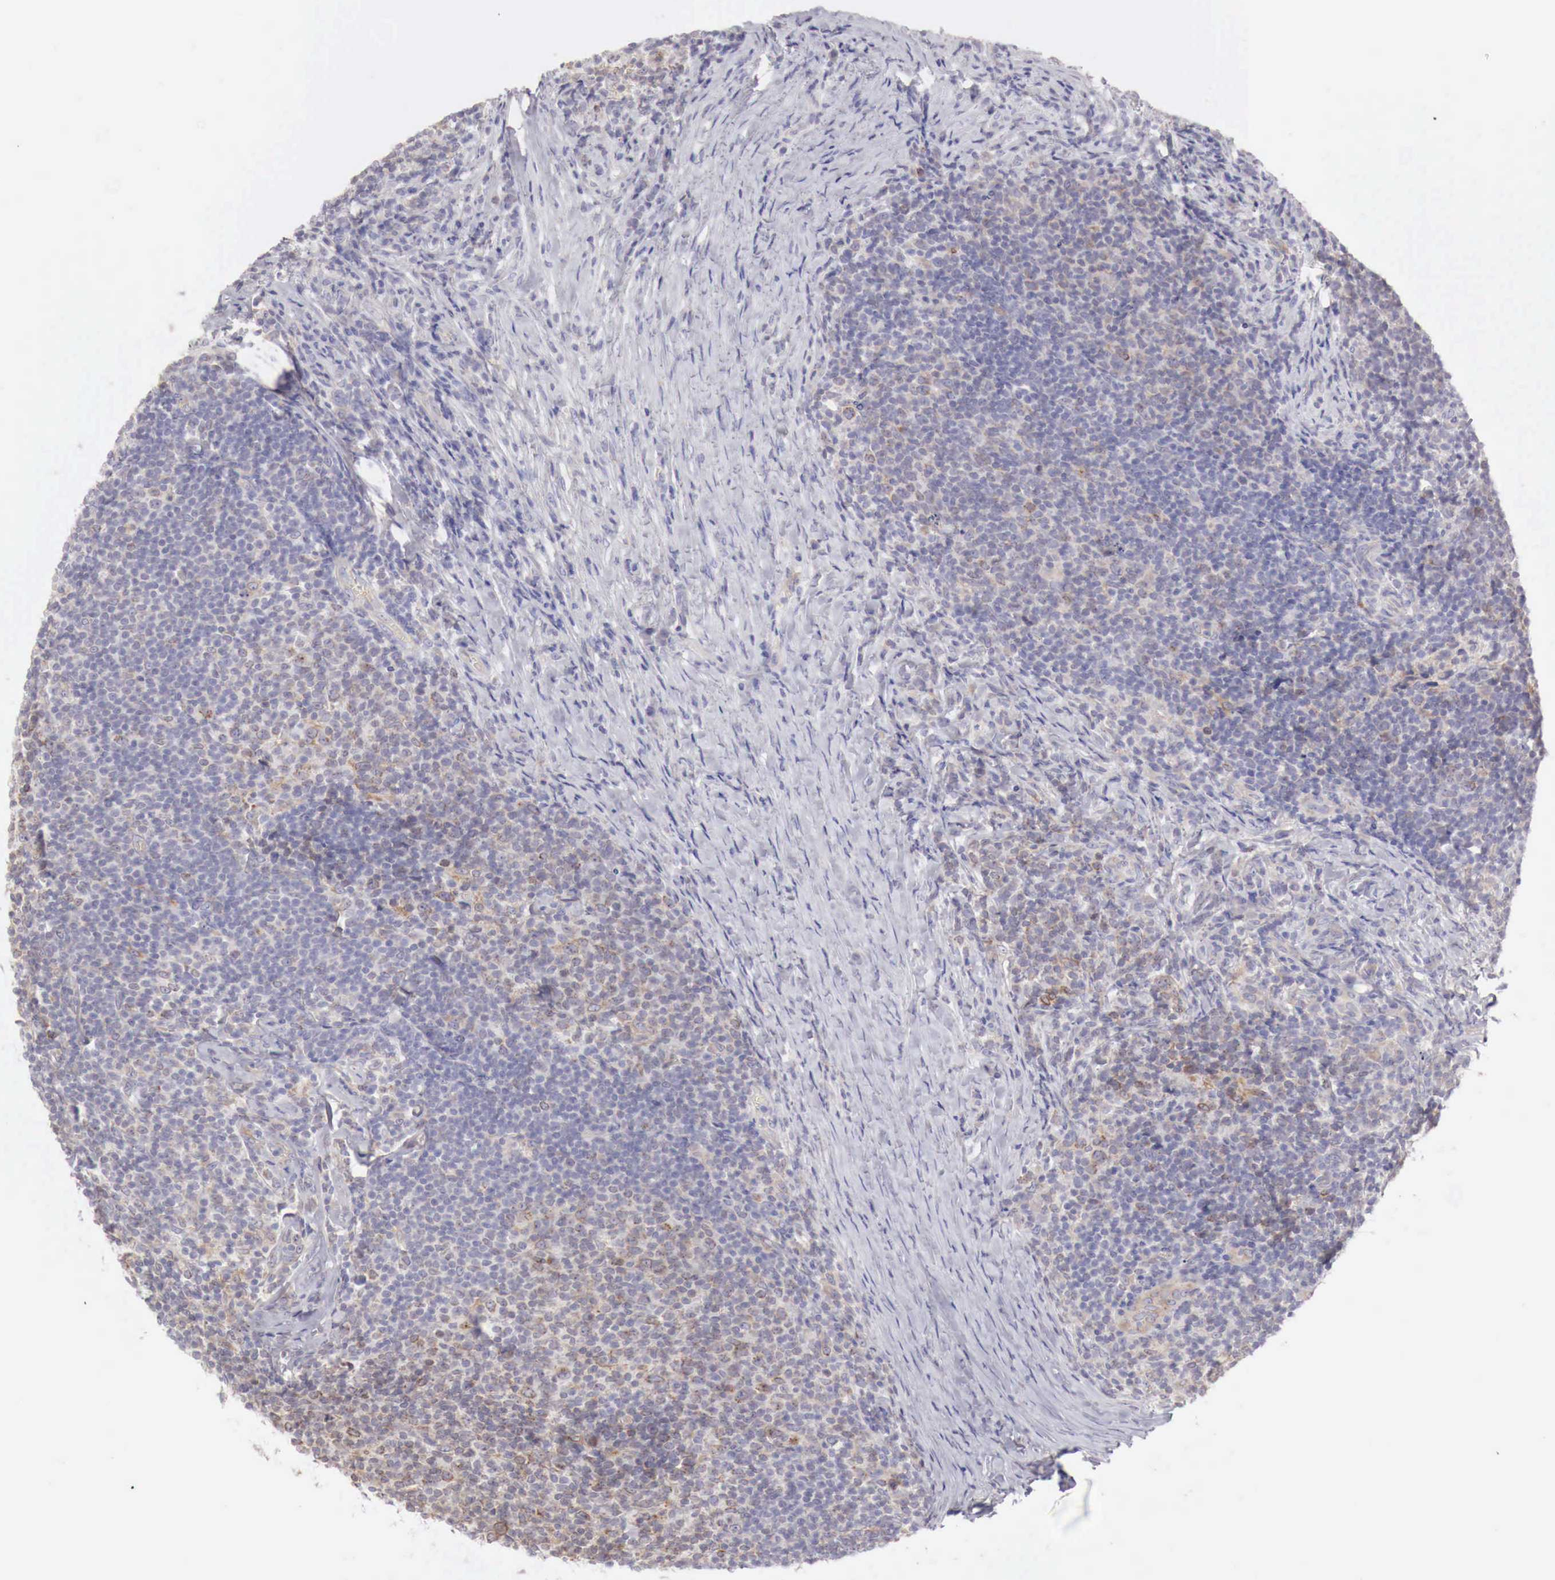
{"staining": {"intensity": "weak", "quantity": "25%-75%", "location": "cytoplasmic/membranous"}, "tissue": "lymphoma", "cell_type": "Tumor cells", "image_type": "cancer", "snomed": [{"axis": "morphology", "description": "Malignant lymphoma, non-Hodgkin's type, Low grade"}, {"axis": "topography", "description": "Lymph node"}], "caption": "This is an image of immunohistochemistry staining of lymphoma, which shows weak expression in the cytoplasmic/membranous of tumor cells.", "gene": "NSDHL", "patient": {"sex": "male", "age": 74}}